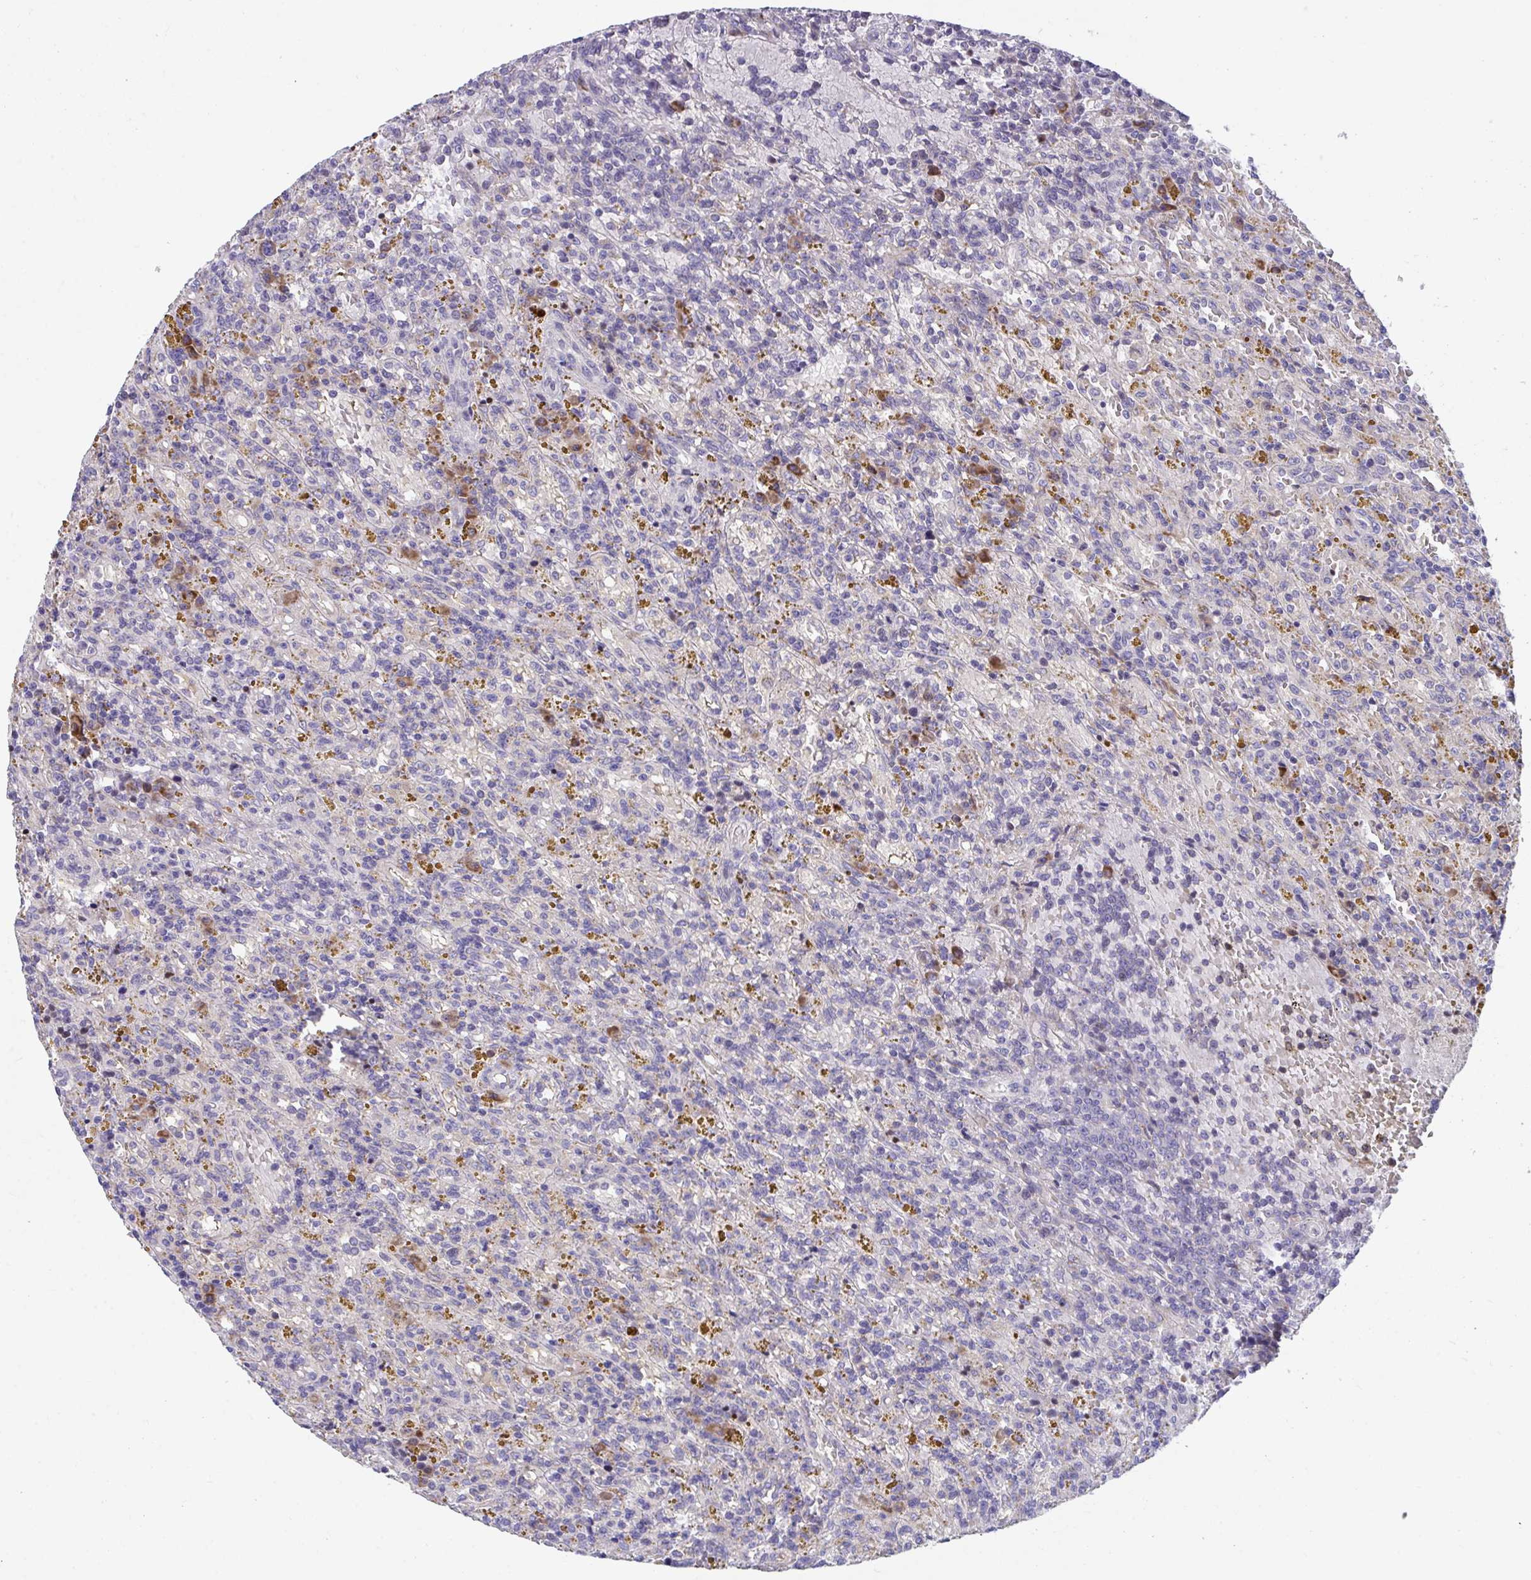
{"staining": {"intensity": "negative", "quantity": "none", "location": "none"}, "tissue": "lymphoma", "cell_type": "Tumor cells", "image_type": "cancer", "snomed": [{"axis": "morphology", "description": "Malignant lymphoma, non-Hodgkin's type, Low grade"}, {"axis": "topography", "description": "Spleen"}], "caption": "The micrograph exhibits no staining of tumor cells in lymphoma.", "gene": "SUSD4", "patient": {"sex": "female", "age": 65}}